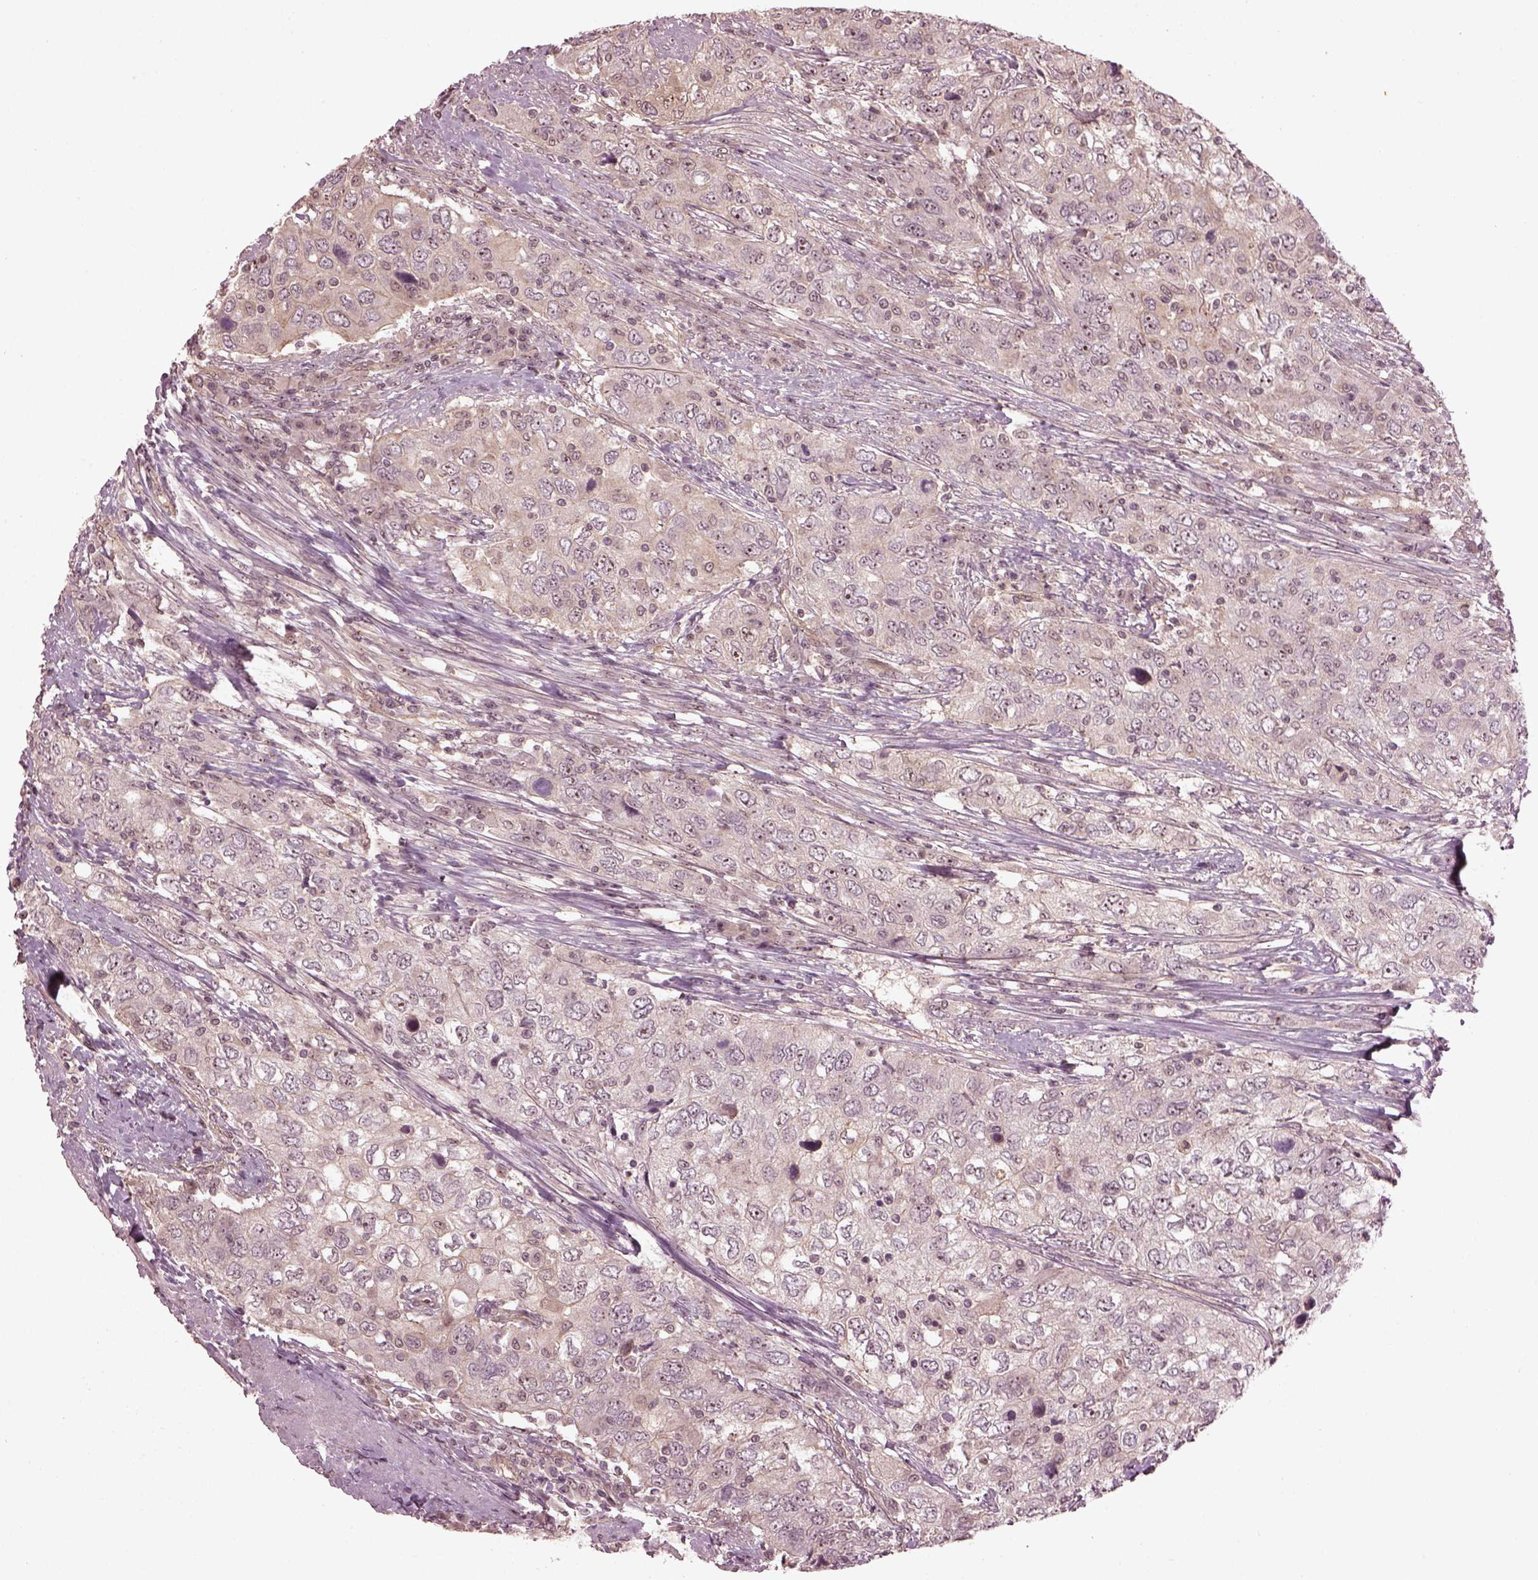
{"staining": {"intensity": "weak", "quantity": "25%-75%", "location": "nuclear"}, "tissue": "urothelial cancer", "cell_type": "Tumor cells", "image_type": "cancer", "snomed": [{"axis": "morphology", "description": "Urothelial carcinoma, High grade"}, {"axis": "topography", "description": "Urinary bladder"}], "caption": "Protein expression analysis of human urothelial carcinoma (high-grade) reveals weak nuclear expression in about 25%-75% of tumor cells.", "gene": "GNRH1", "patient": {"sex": "male", "age": 76}}